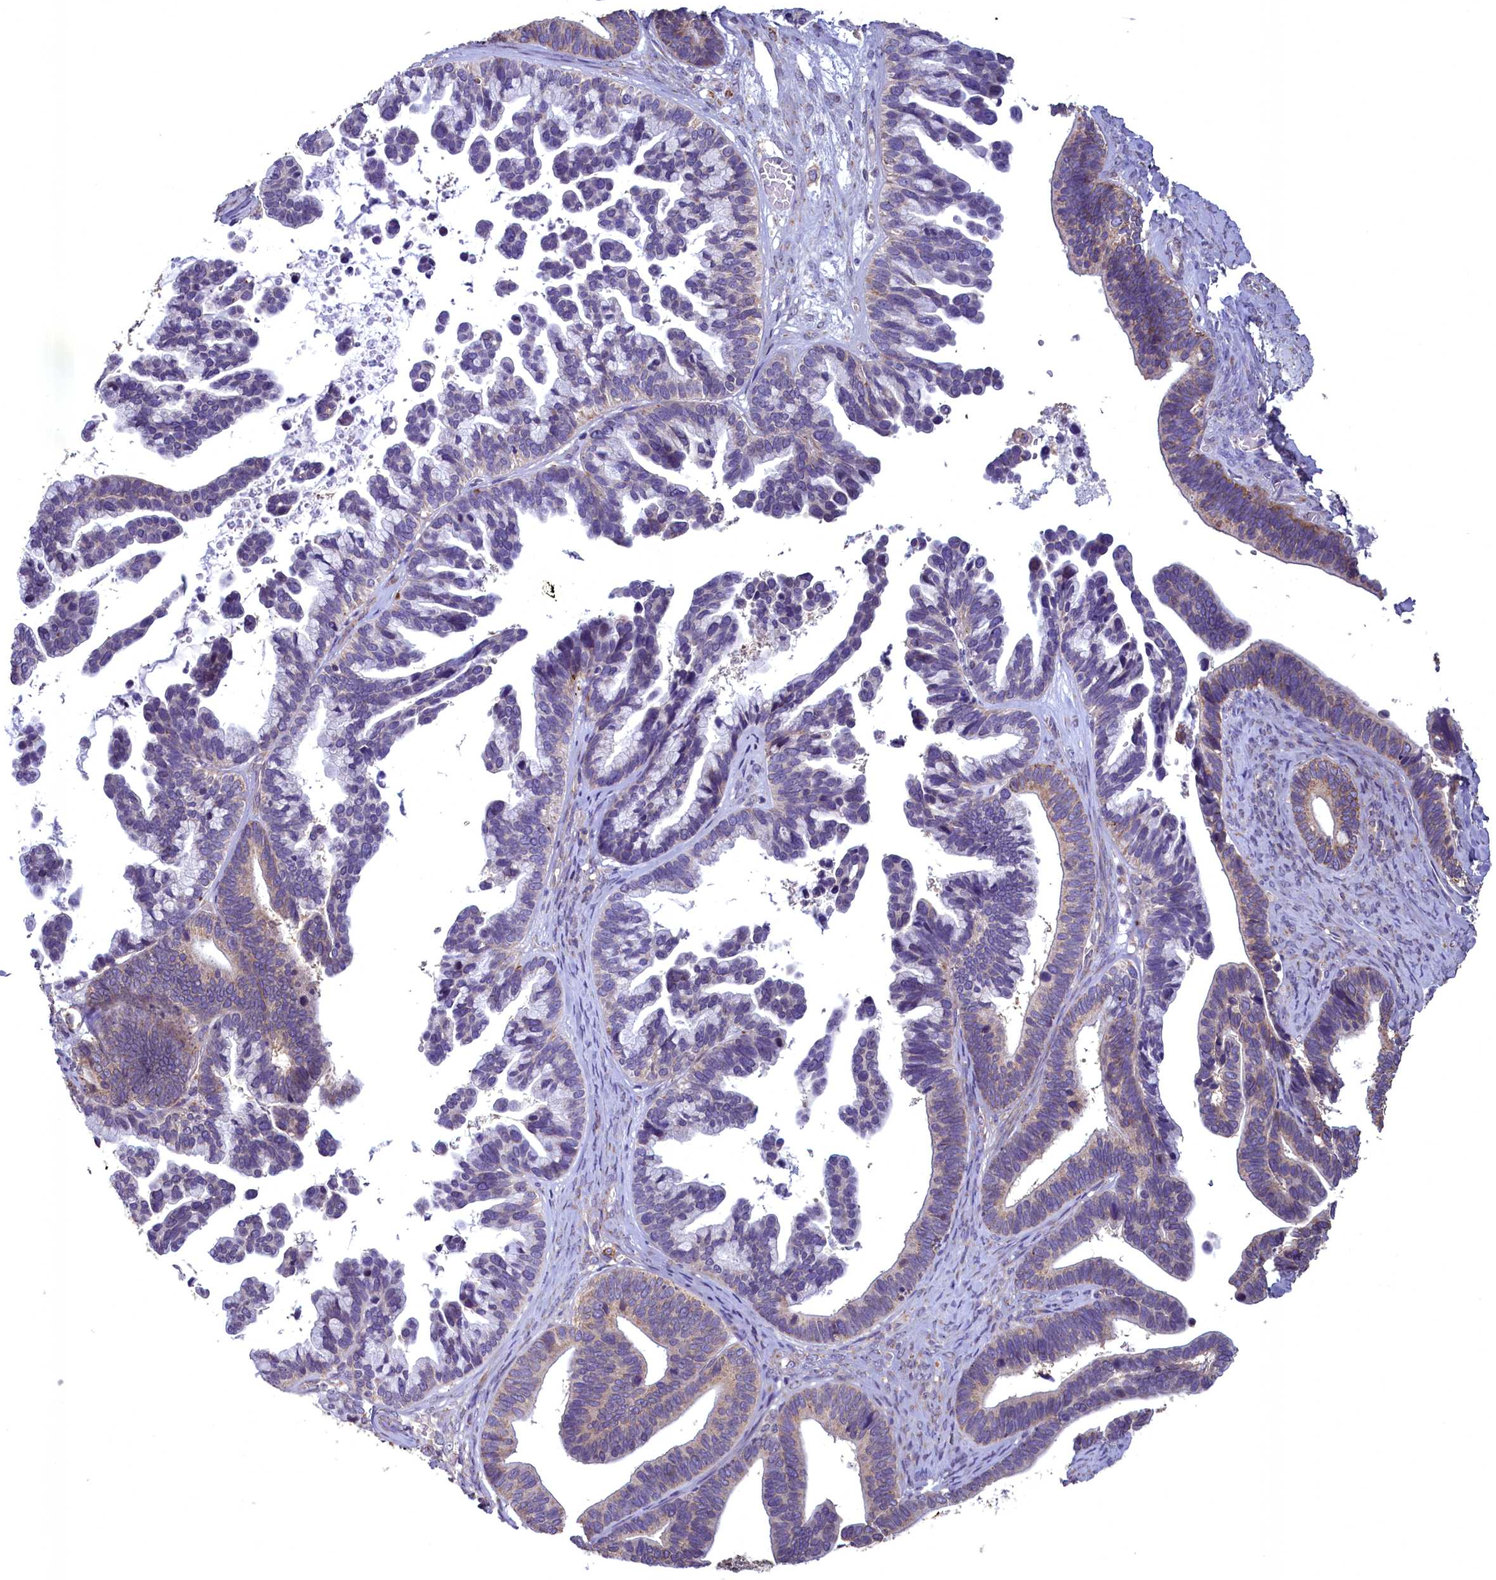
{"staining": {"intensity": "moderate", "quantity": "25%-75%", "location": "cytoplasmic/membranous"}, "tissue": "ovarian cancer", "cell_type": "Tumor cells", "image_type": "cancer", "snomed": [{"axis": "morphology", "description": "Cystadenocarcinoma, serous, NOS"}, {"axis": "topography", "description": "Ovary"}], "caption": "Immunohistochemical staining of serous cystadenocarcinoma (ovarian) displays medium levels of moderate cytoplasmic/membranous positivity in about 25%-75% of tumor cells.", "gene": "ACAD8", "patient": {"sex": "female", "age": 56}}